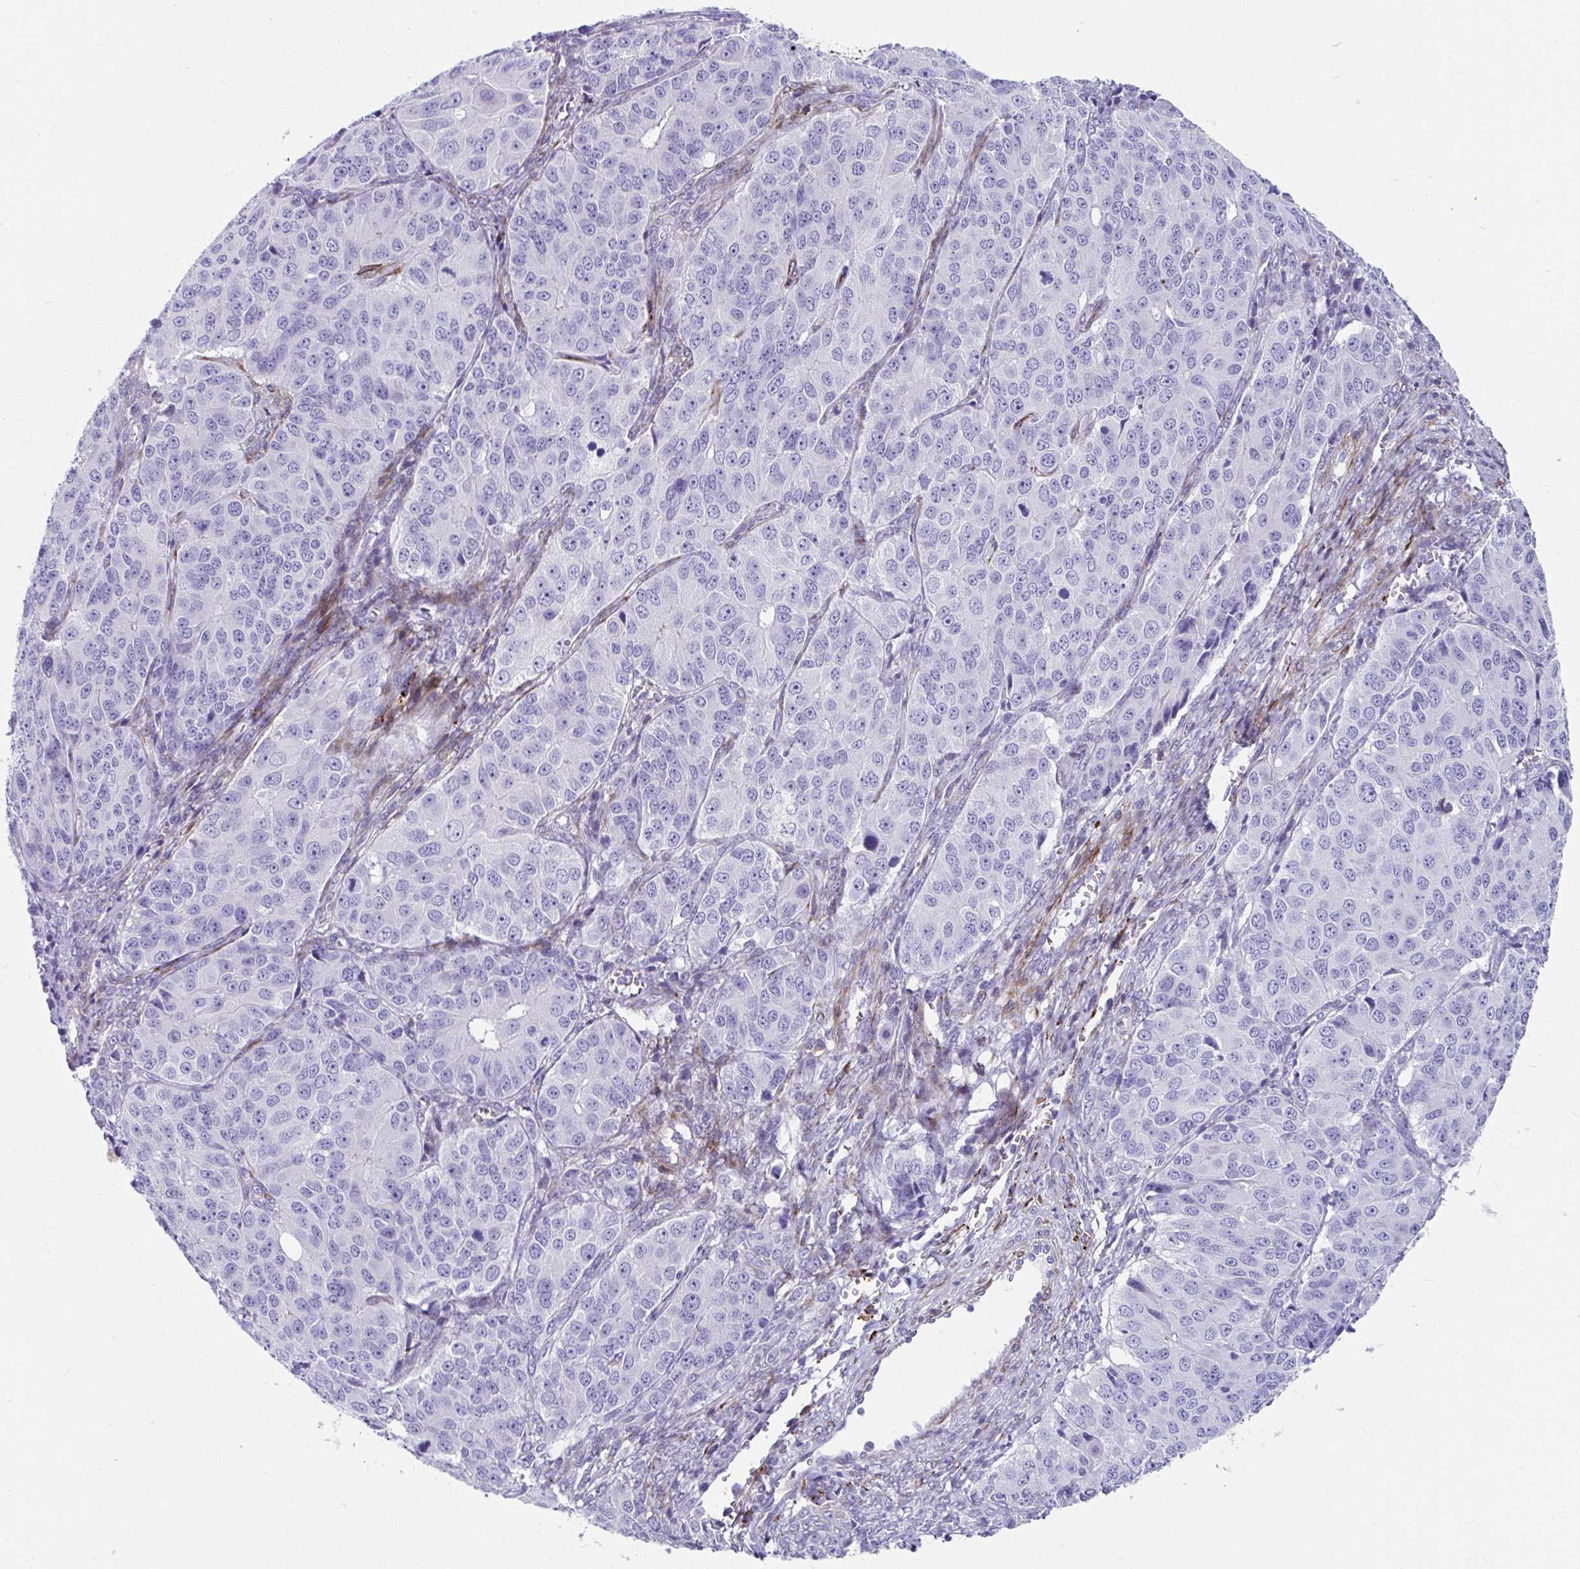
{"staining": {"intensity": "negative", "quantity": "none", "location": "none"}, "tissue": "ovarian cancer", "cell_type": "Tumor cells", "image_type": "cancer", "snomed": [{"axis": "morphology", "description": "Carcinoma, endometroid"}, {"axis": "topography", "description": "Ovary"}], "caption": "IHC histopathology image of ovarian cancer (endometroid carcinoma) stained for a protein (brown), which exhibits no staining in tumor cells.", "gene": "GRXCR2", "patient": {"sex": "female", "age": 51}}